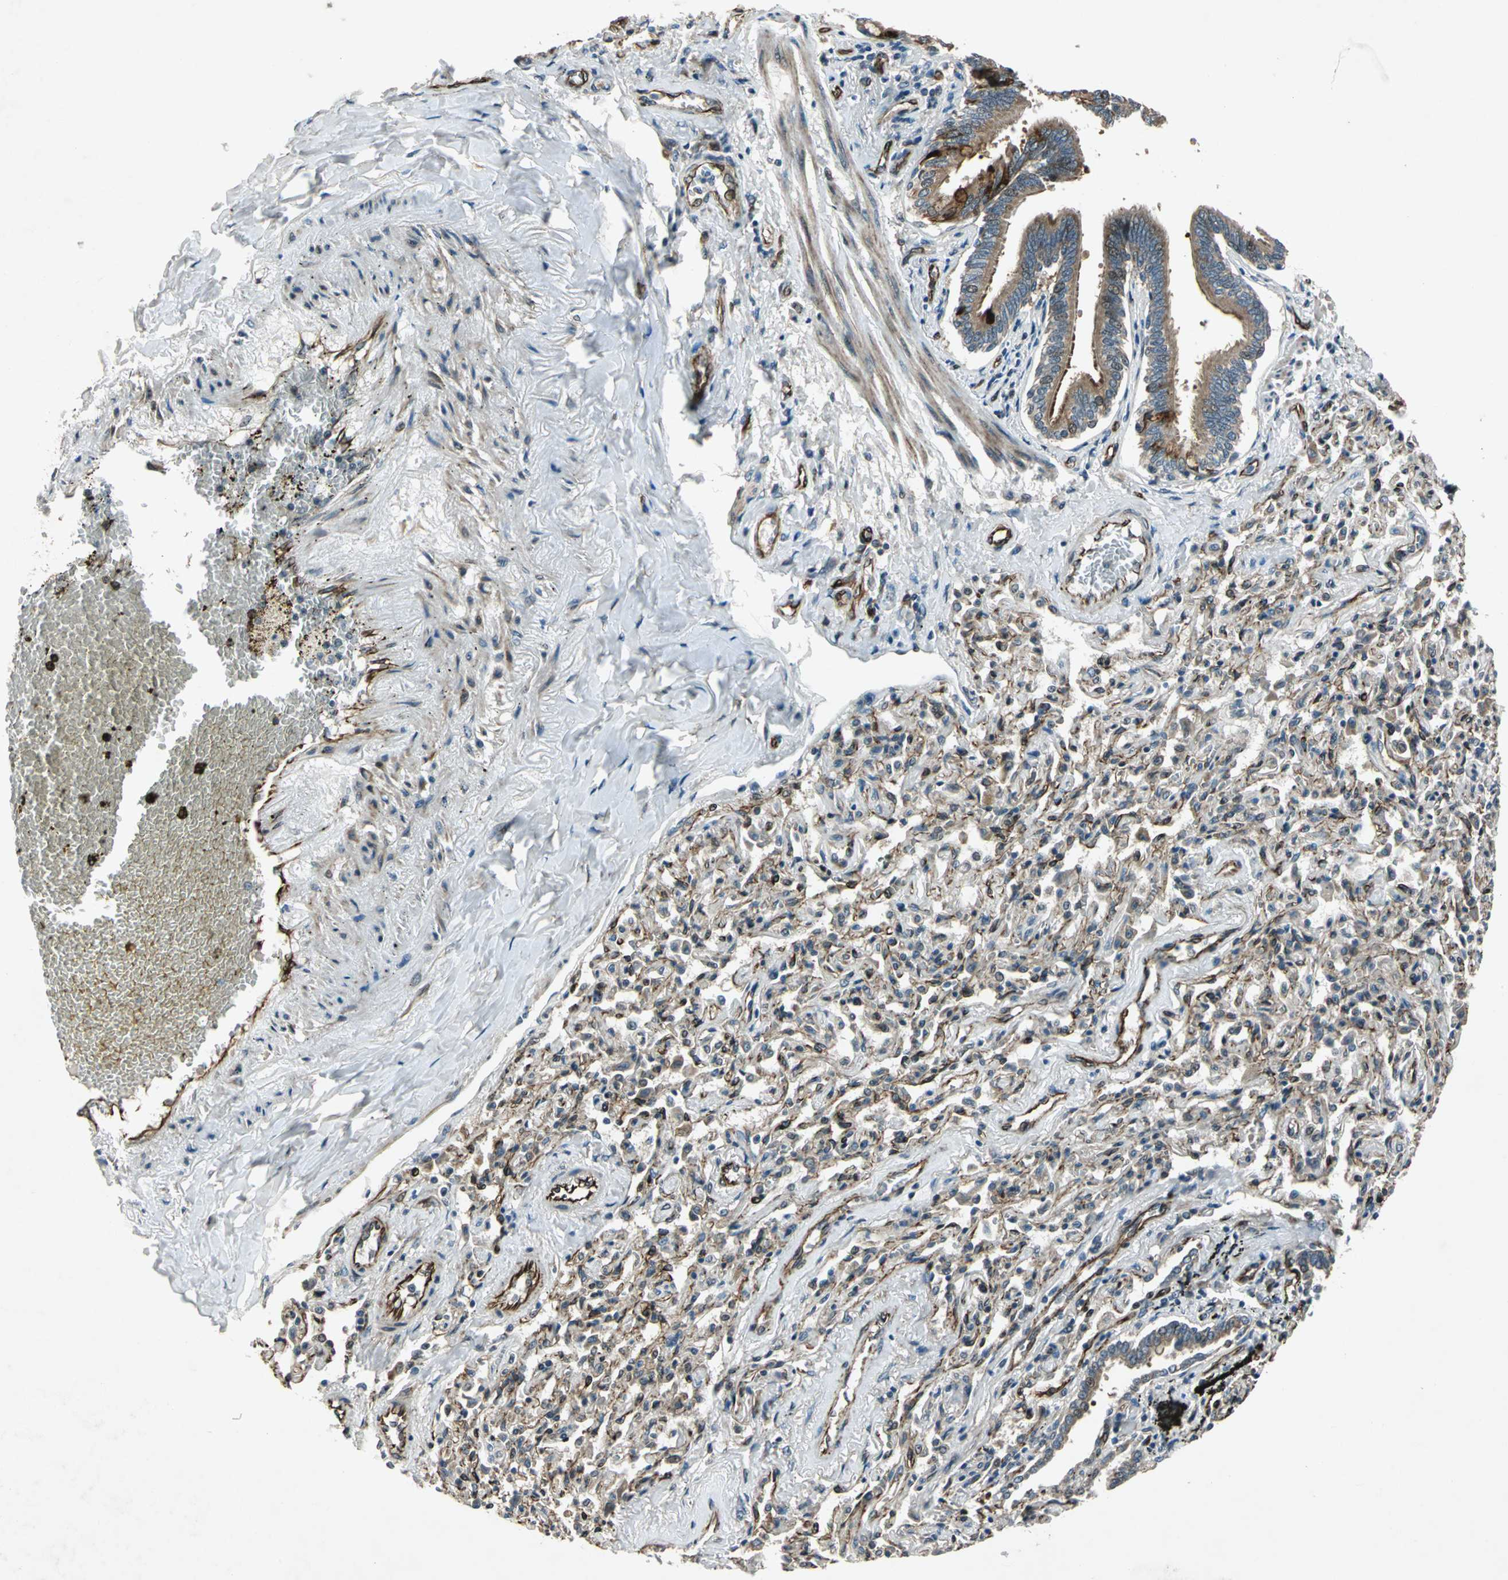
{"staining": {"intensity": "strong", "quantity": ">75%", "location": "cytoplasmic/membranous"}, "tissue": "bronchus", "cell_type": "Respiratory epithelial cells", "image_type": "normal", "snomed": [{"axis": "morphology", "description": "Normal tissue, NOS"}, {"axis": "topography", "description": "Lung"}], "caption": "A high-resolution photomicrograph shows IHC staining of benign bronchus, which shows strong cytoplasmic/membranous expression in approximately >75% of respiratory epithelial cells.", "gene": "EXD2", "patient": {"sex": "male", "age": 64}}